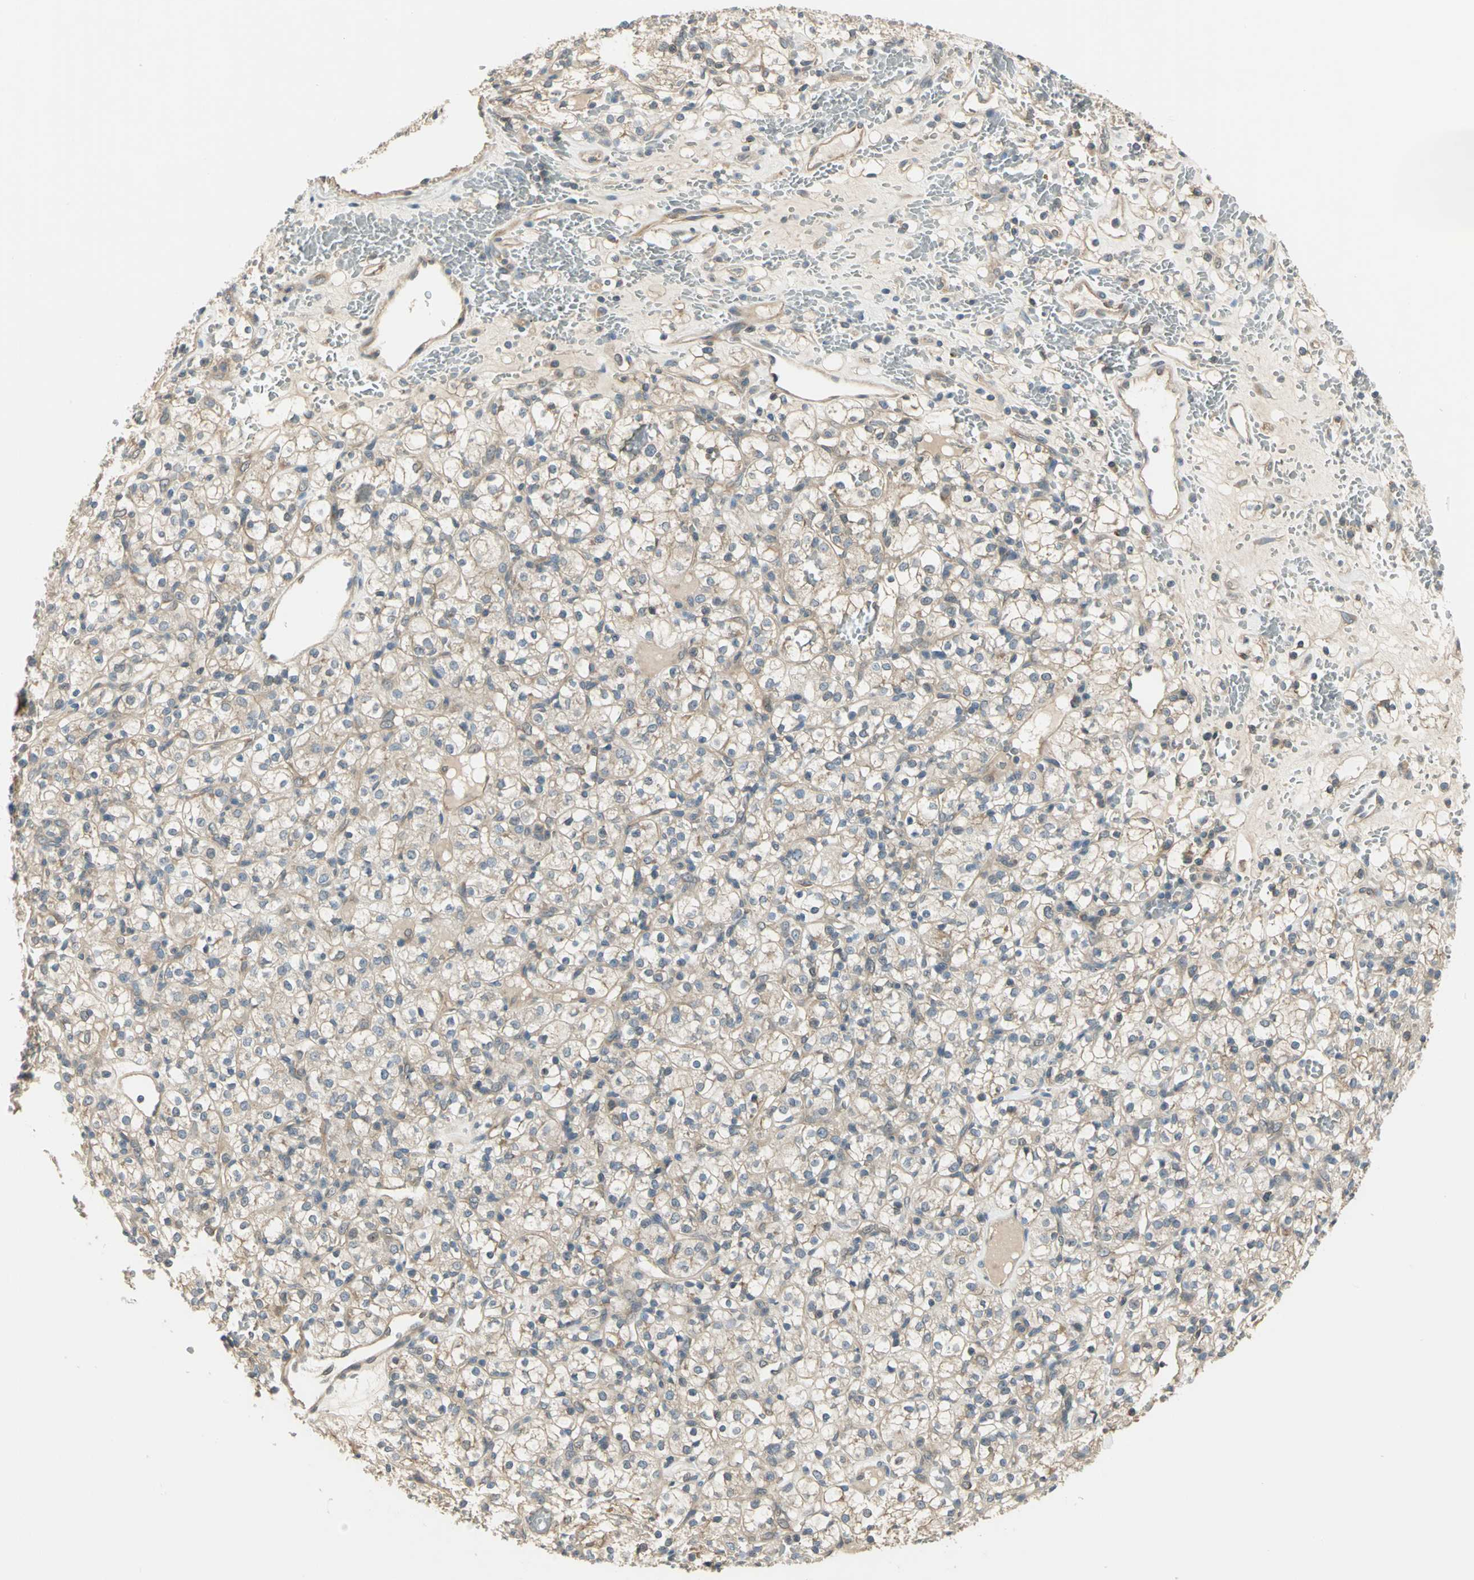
{"staining": {"intensity": "weak", "quantity": ">75%", "location": "cytoplasmic/membranous"}, "tissue": "renal cancer", "cell_type": "Tumor cells", "image_type": "cancer", "snomed": [{"axis": "morphology", "description": "Adenocarcinoma, NOS"}, {"axis": "topography", "description": "Kidney"}], "caption": "Tumor cells display low levels of weak cytoplasmic/membranous staining in about >75% of cells in renal cancer. Ihc stains the protein in brown and the nuclei are stained blue.", "gene": "PRKAA1", "patient": {"sex": "female", "age": 60}}